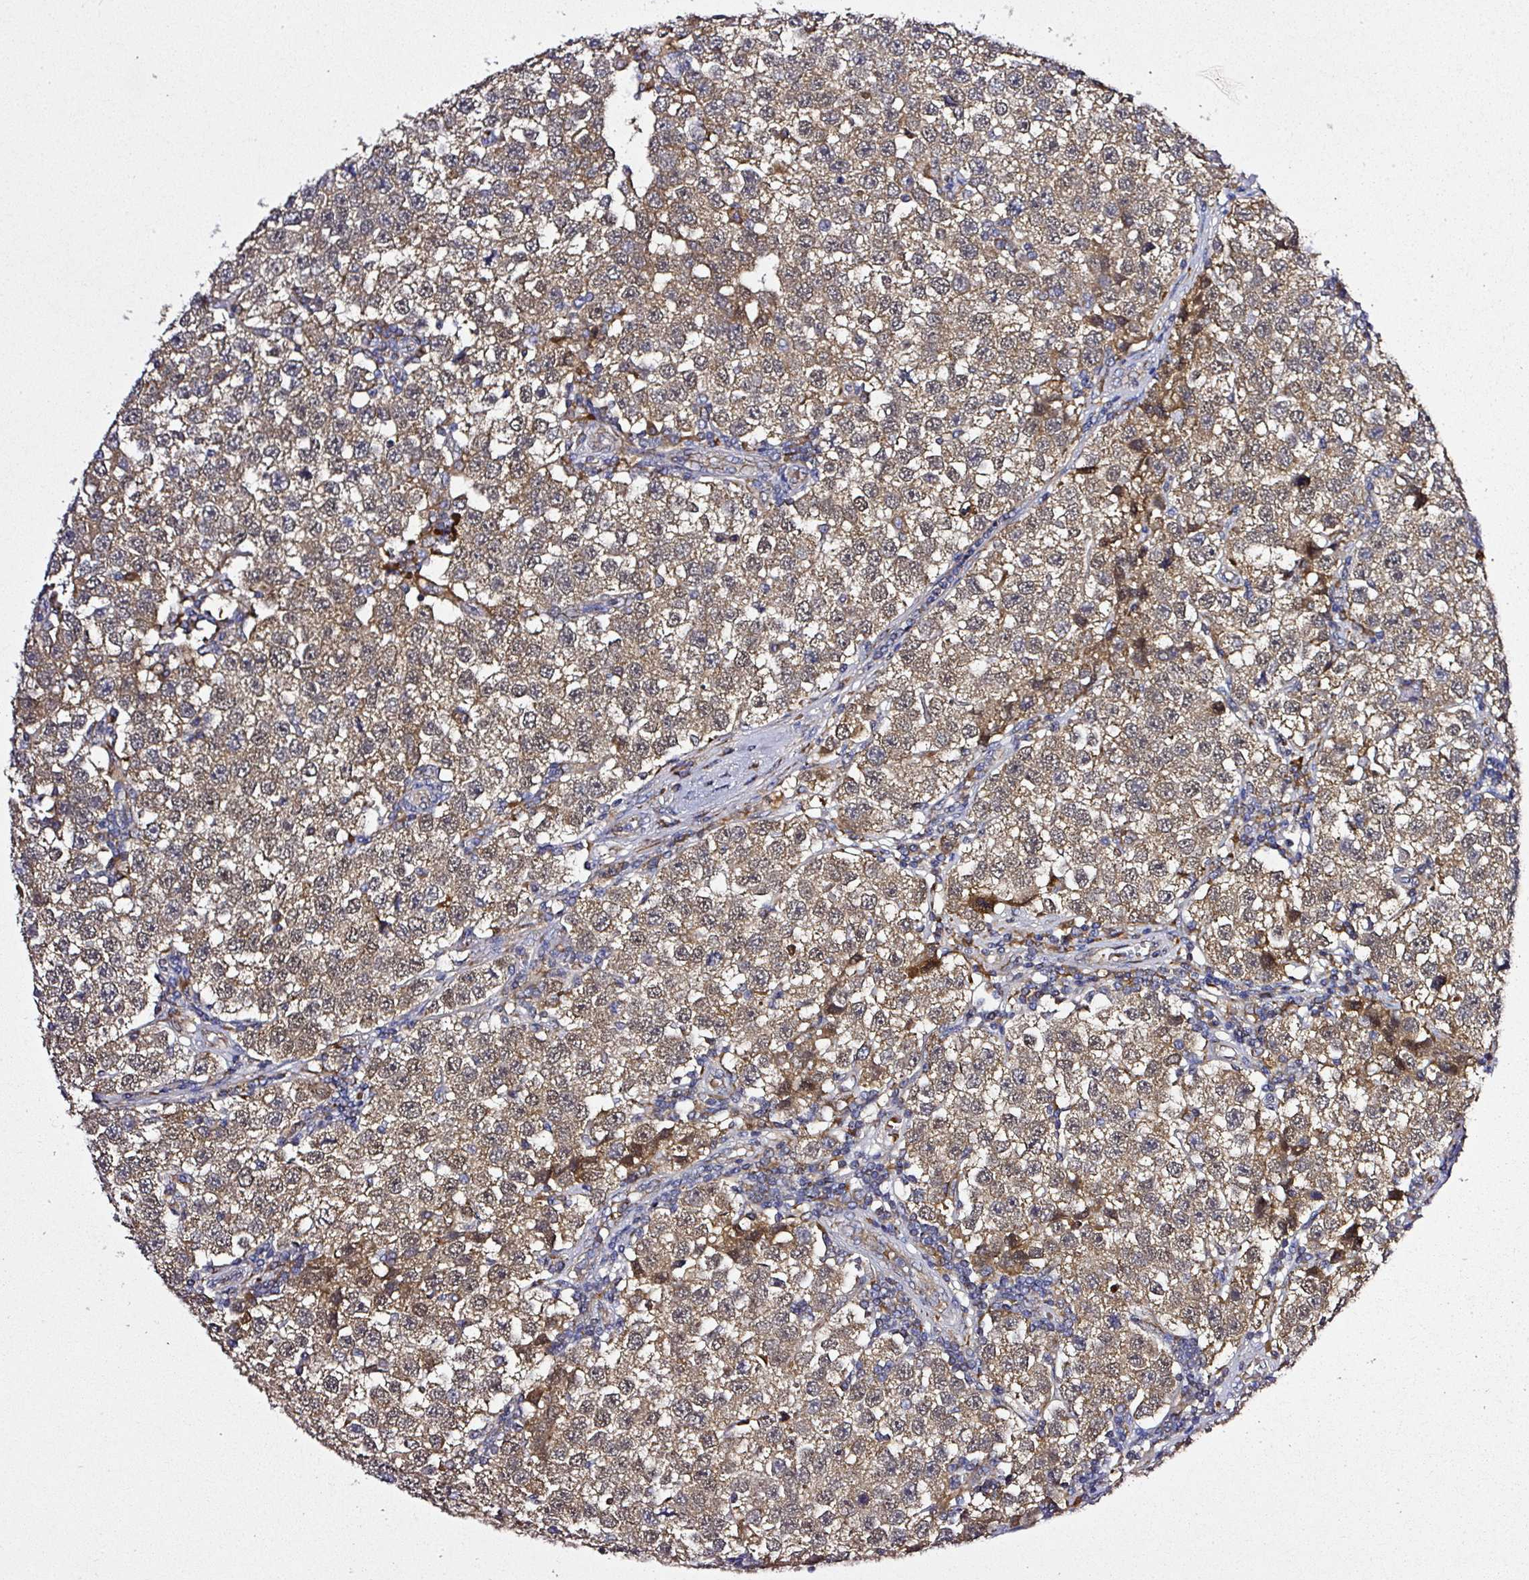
{"staining": {"intensity": "moderate", "quantity": ">75%", "location": "cytoplasmic/membranous,nuclear"}, "tissue": "testis cancer", "cell_type": "Tumor cells", "image_type": "cancer", "snomed": [{"axis": "morphology", "description": "Seminoma, NOS"}, {"axis": "topography", "description": "Testis"}], "caption": "Immunohistochemical staining of human testis seminoma exhibits medium levels of moderate cytoplasmic/membranous and nuclear expression in about >75% of tumor cells.", "gene": "ZNF513", "patient": {"sex": "male", "age": 34}}